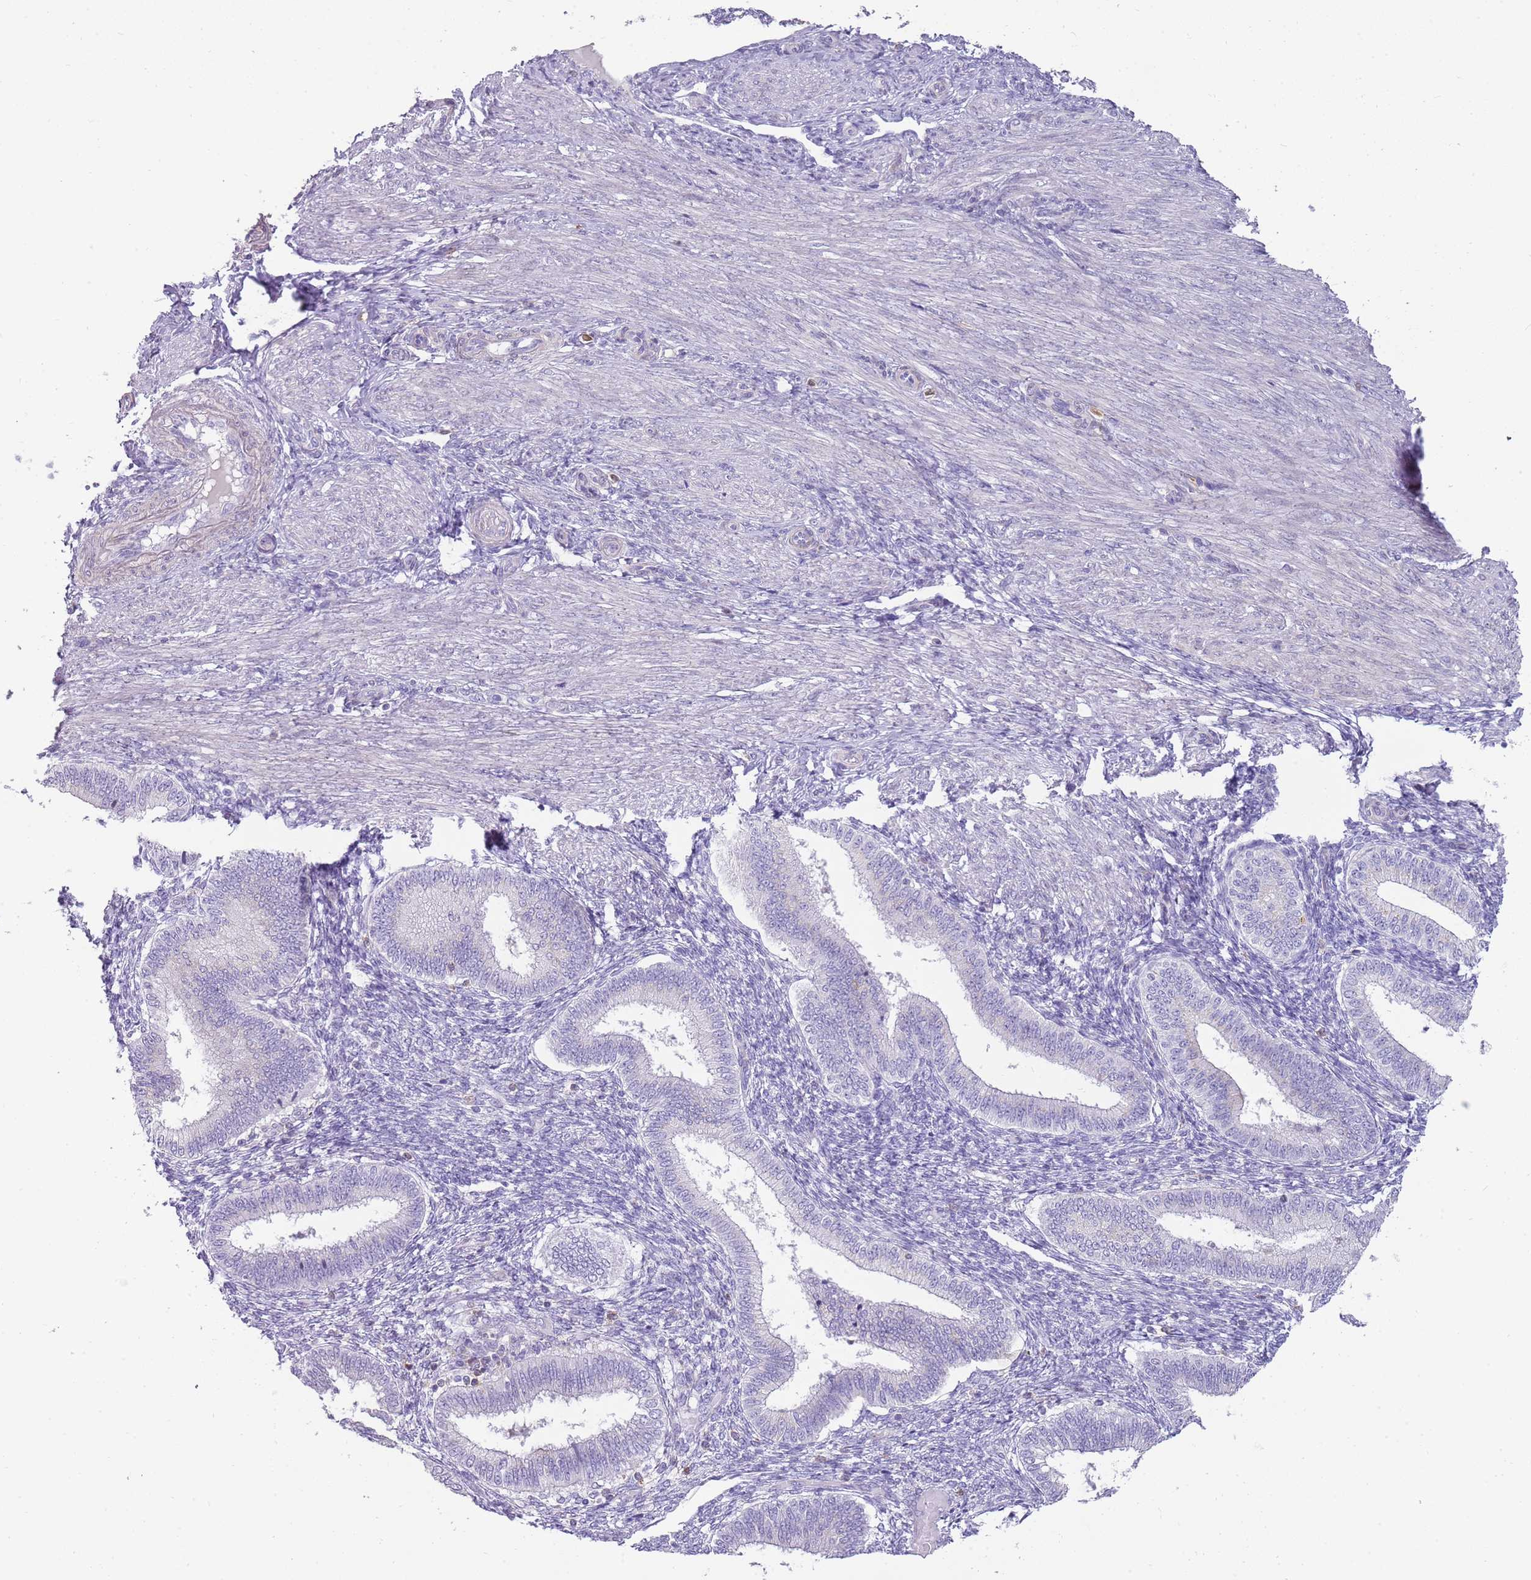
{"staining": {"intensity": "negative", "quantity": "none", "location": "none"}, "tissue": "endometrium", "cell_type": "Cells in endometrial stroma", "image_type": "normal", "snomed": [{"axis": "morphology", "description": "Normal tissue, NOS"}, {"axis": "topography", "description": "Endometrium"}], "caption": "Protein analysis of unremarkable endometrium shows no significant staining in cells in endometrial stroma. Brightfield microscopy of immunohistochemistry stained with DAB (brown) and hematoxylin (blue), captured at high magnification.", "gene": "DIPK1C", "patient": {"sex": "female", "age": 39}}